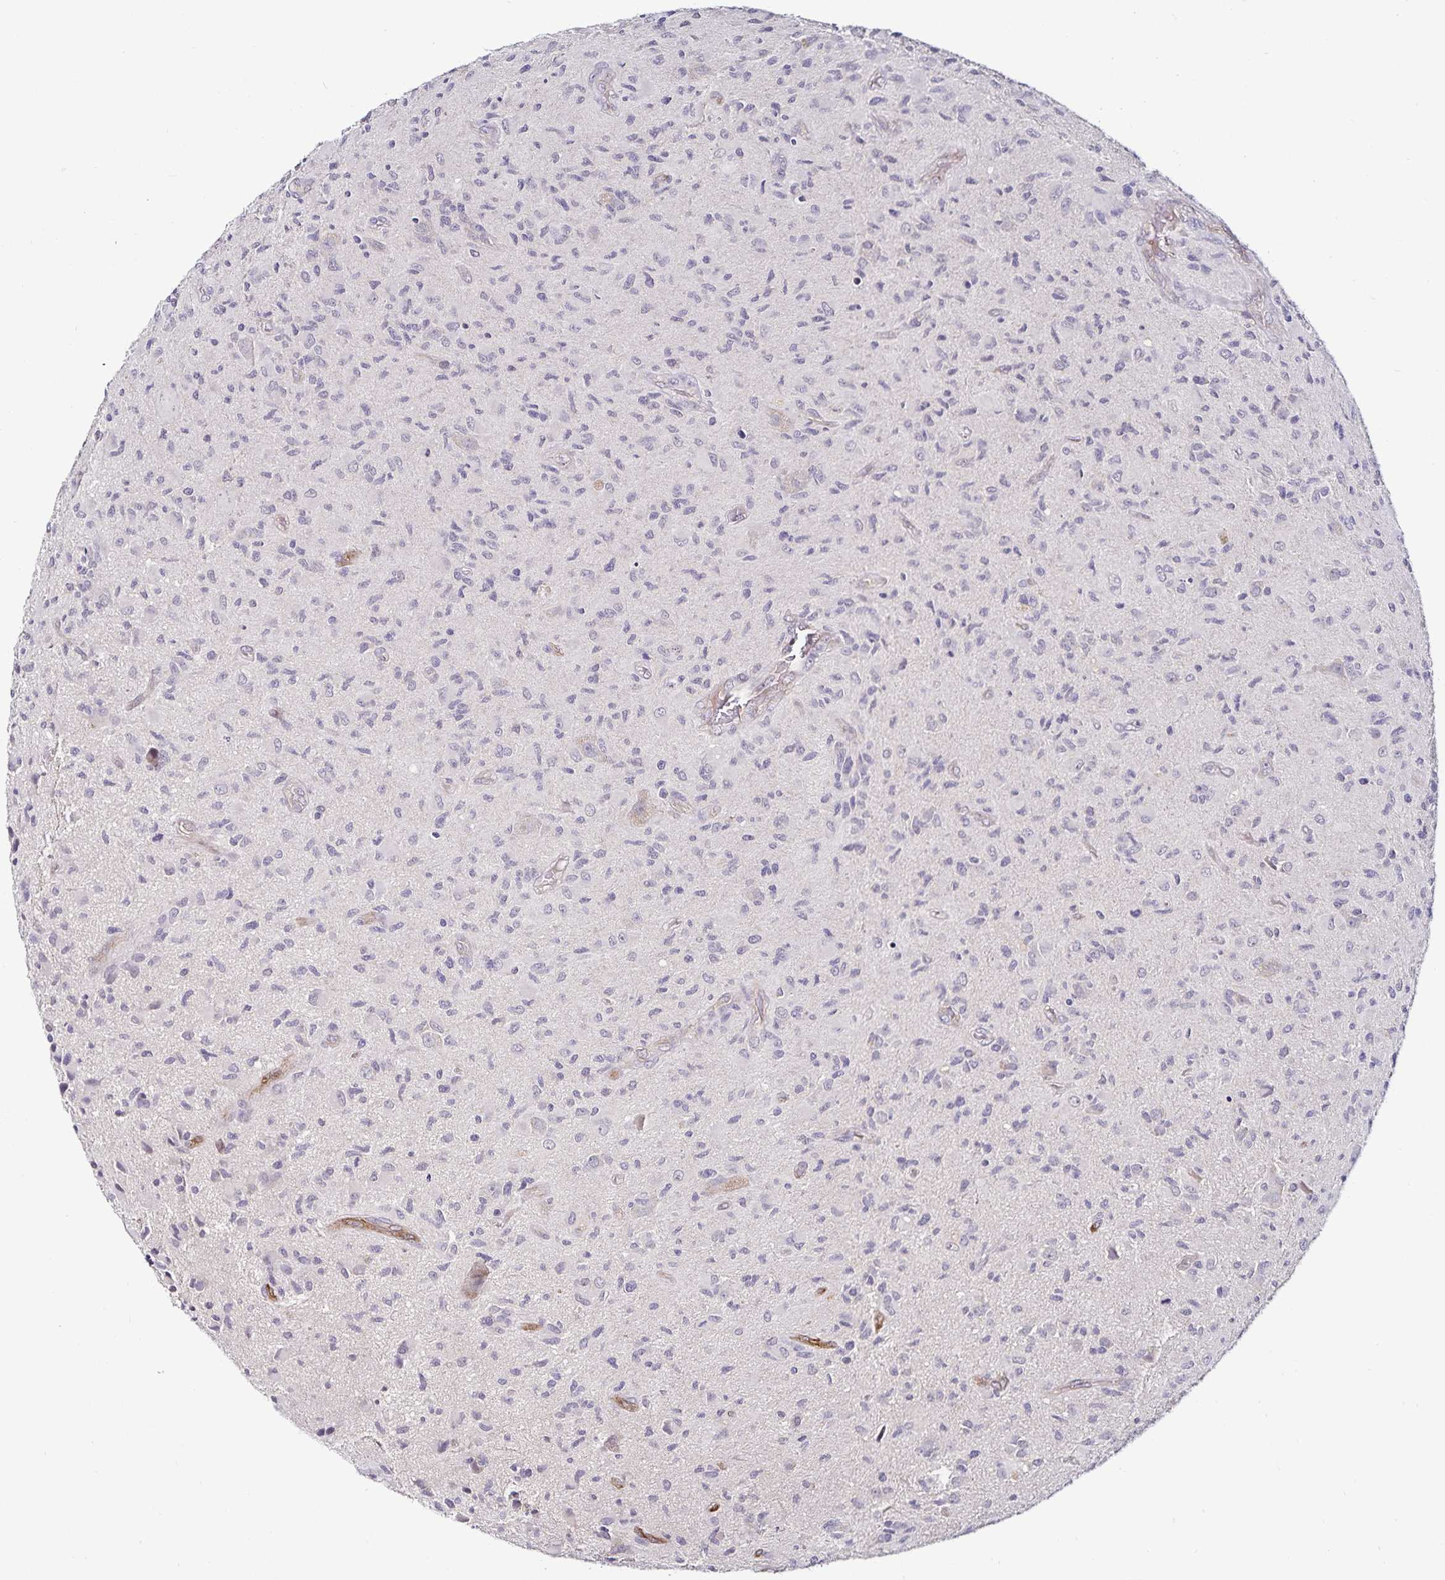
{"staining": {"intensity": "negative", "quantity": "none", "location": "none"}, "tissue": "glioma", "cell_type": "Tumor cells", "image_type": "cancer", "snomed": [{"axis": "morphology", "description": "Glioma, malignant, High grade"}, {"axis": "topography", "description": "Brain"}], "caption": "Human malignant glioma (high-grade) stained for a protein using IHC demonstrates no staining in tumor cells.", "gene": "ACSL5", "patient": {"sex": "female", "age": 65}}